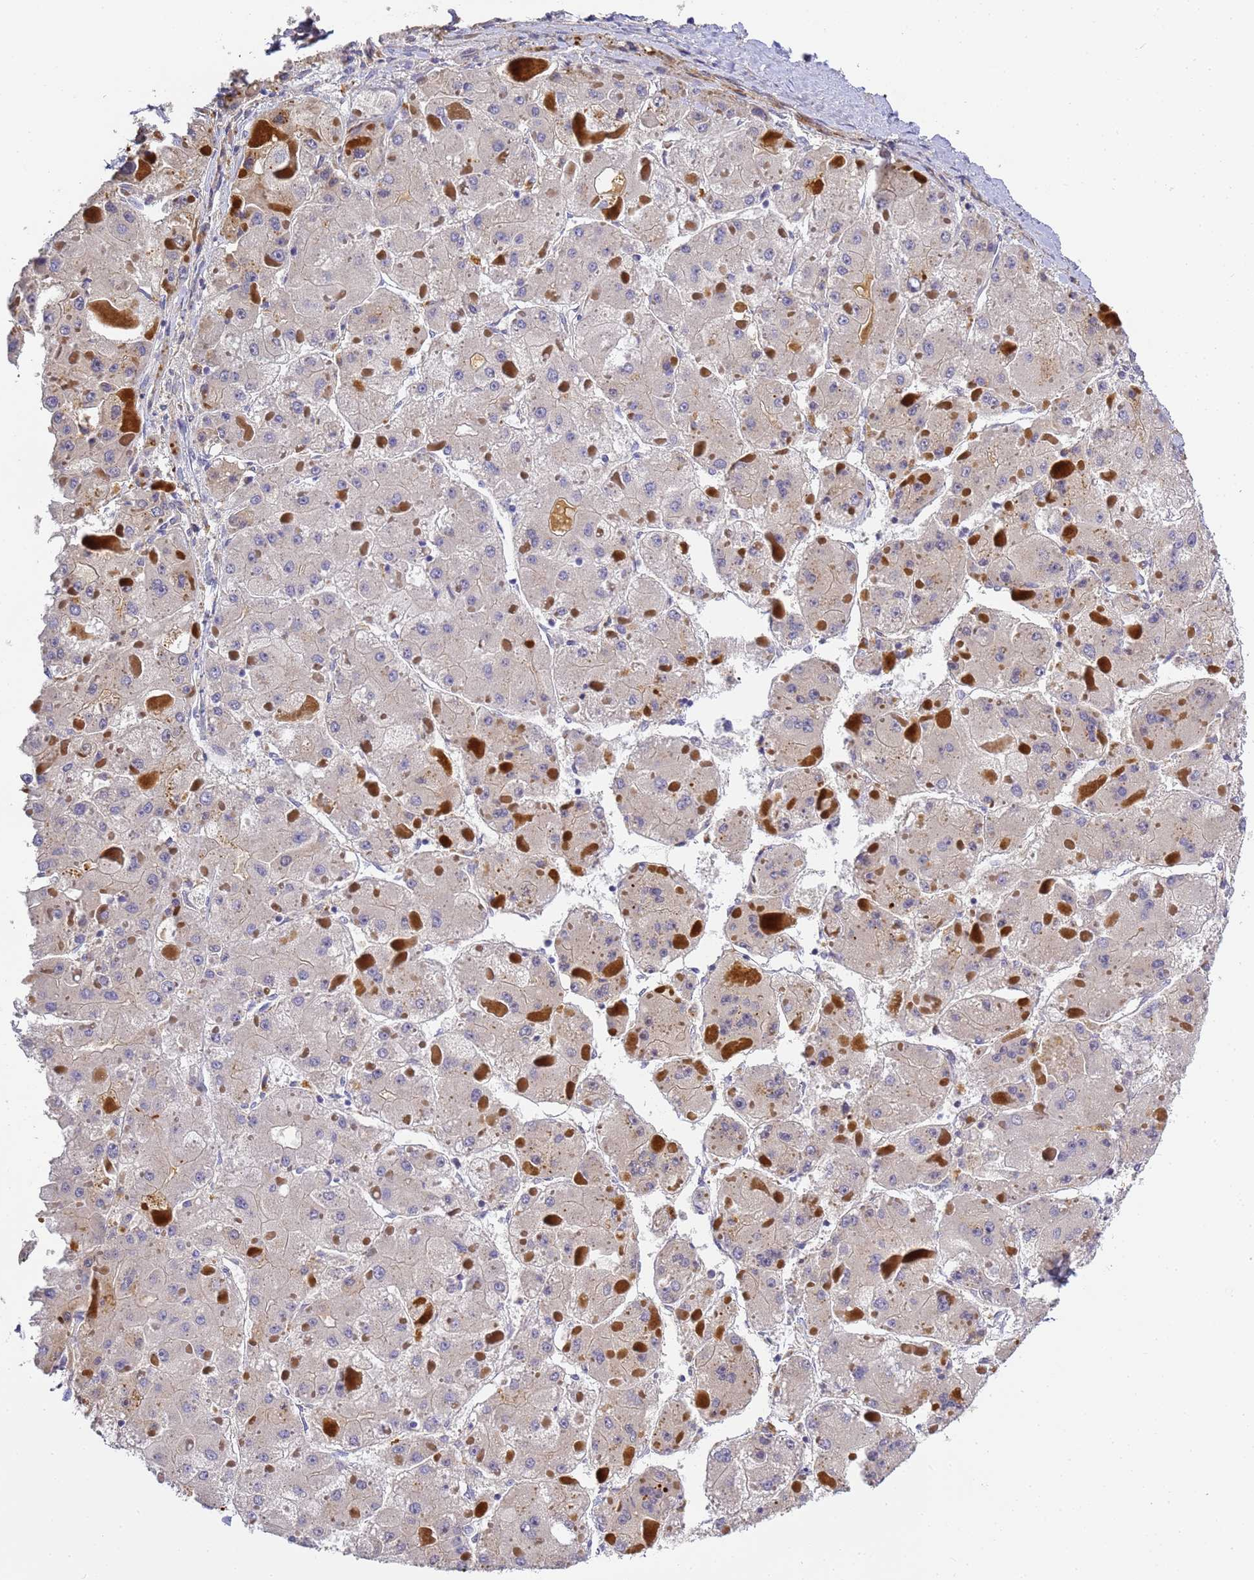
{"staining": {"intensity": "negative", "quantity": "none", "location": "none"}, "tissue": "liver cancer", "cell_type": "Tumor cells", "image_type": "cancer", "snomed": [{"axis": "morphology", "description": "Carcinoma, Hepatocellular, NOS"}, {"axis": "topography", "description": "Liver"}], "caption": "The image displays no staining of tumor cells in hepatocellular carcinoma (liver).", "gene": "CFH", "patient": {"sex": "female", "age": 73}}